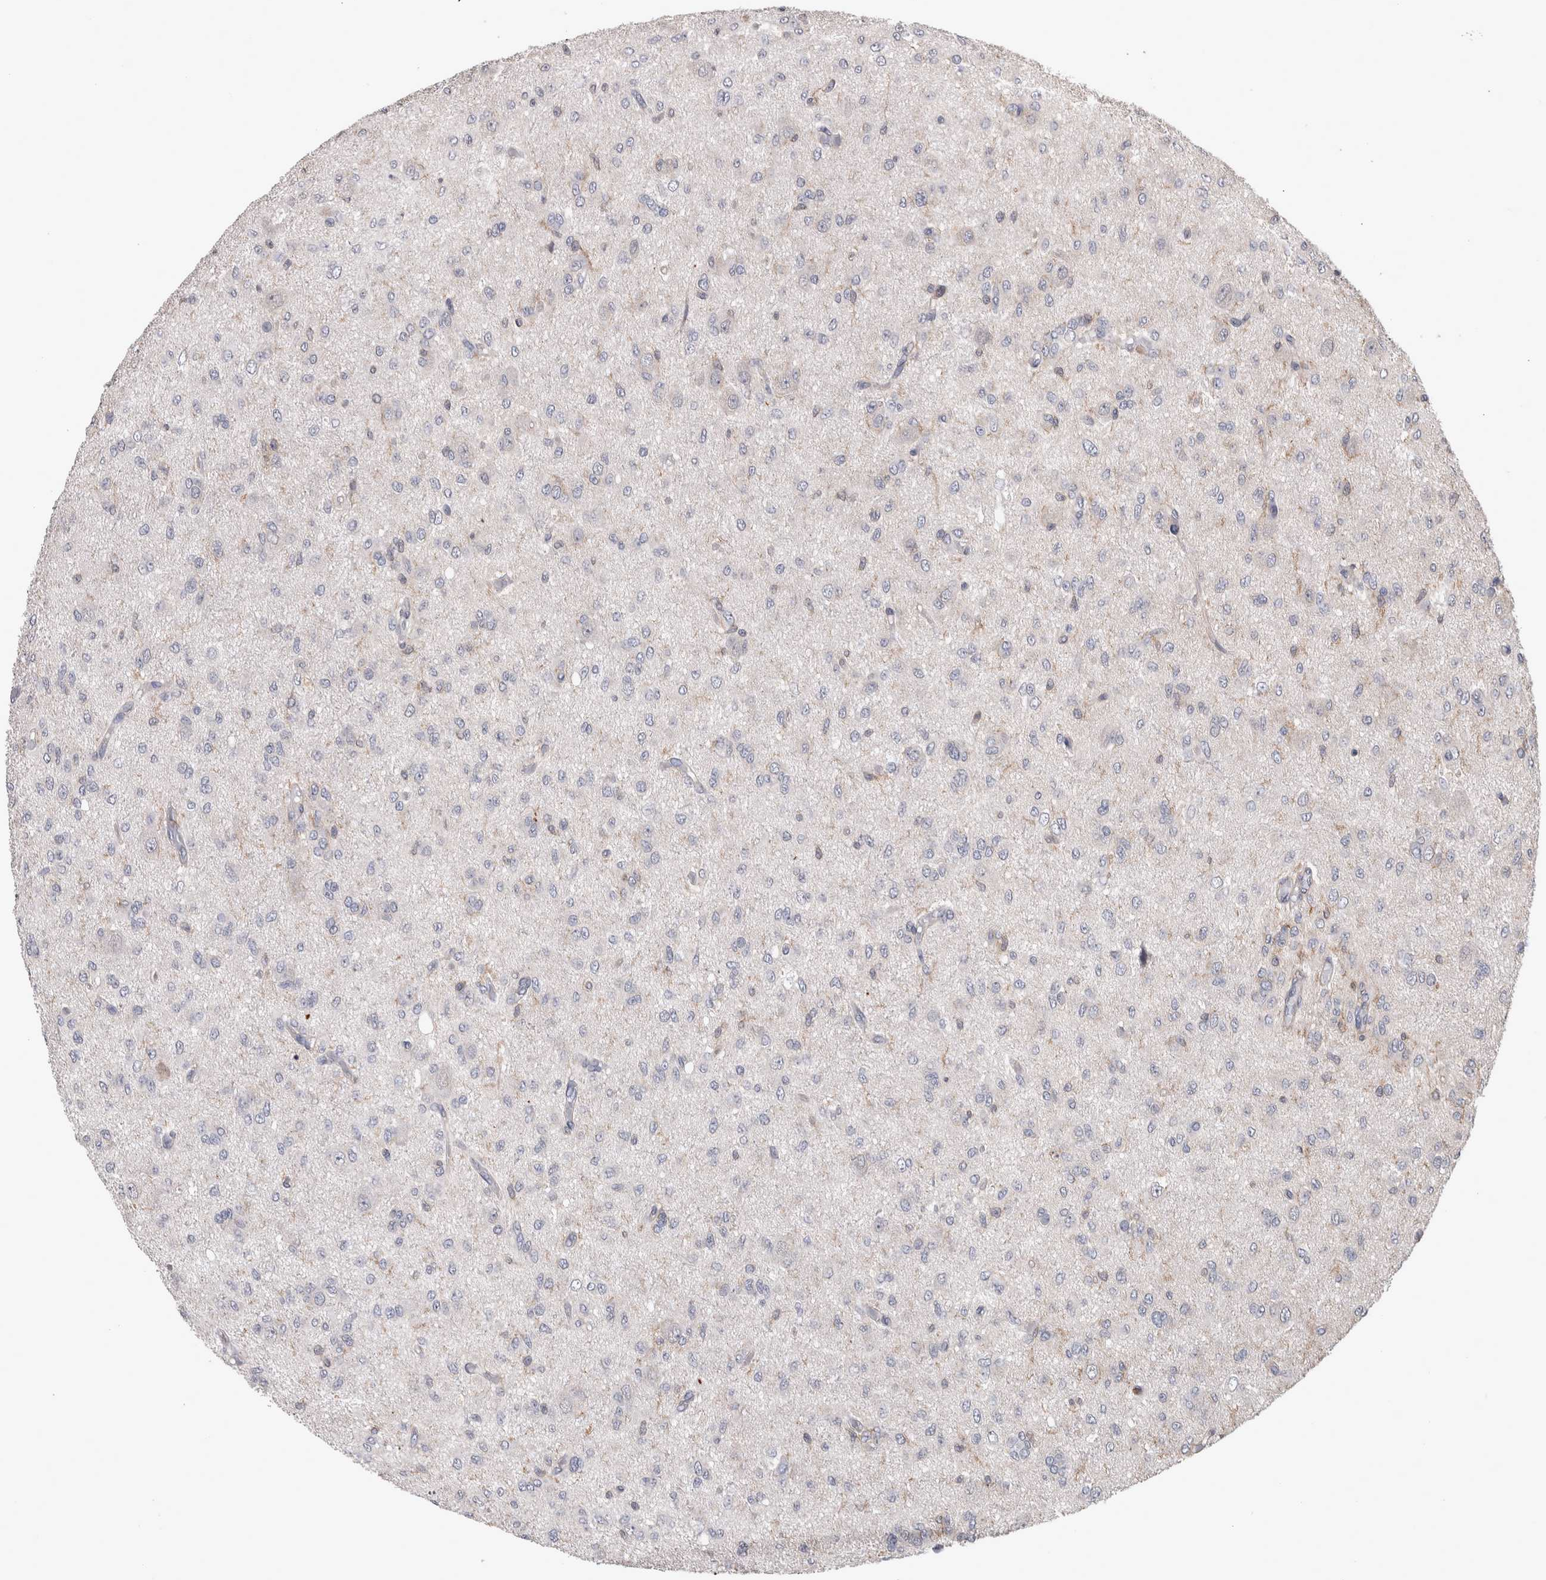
{"staining": {"intensity": "negative", "quantity": "none", "location": "none"}, "tissue": "glioma", "cell_type": "Tumor cells", "image_type": "cancer", "snomed": [{"axis": "morphology", "description": "Glioma, malignant, High grade"}, {"axis": "topography", "description": "Brain"}], "caption": "Tumor cells are negative for protein expression in human malignant glioma (high-grade).", "gene": "SPATA48", "patient": {"sex": "female", "age": 59}}